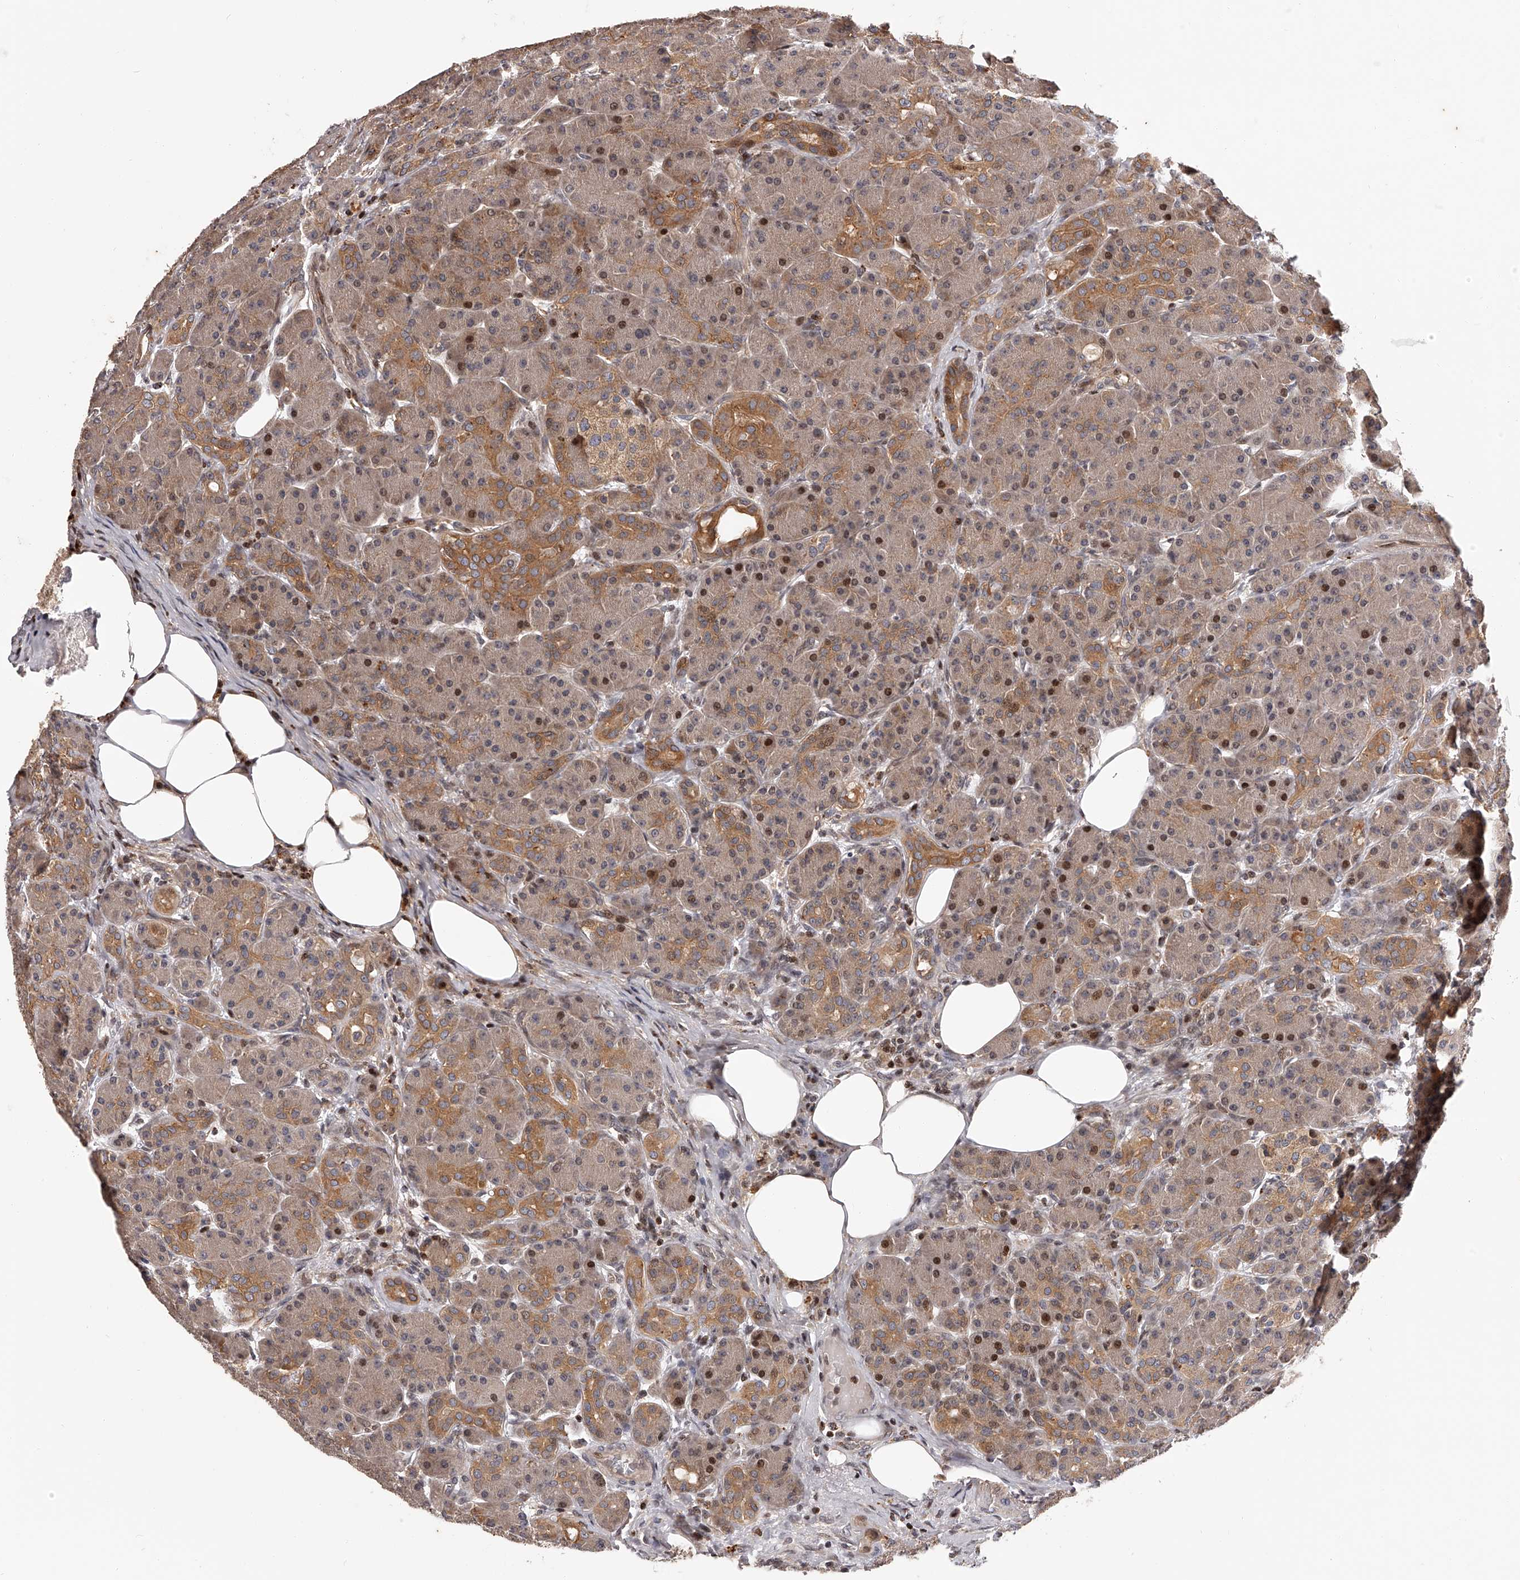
{"staining": {"intensity": "strong", "quantity": "25%-75%", "location": "cytoplasmic/membranous,nuclear"}, "tissue": "pancreas", "cell_type": "Exocrine glandular cells", "image_type": "normal", "snomed": [{"axis": "morphology", "description": "Normal tissue, NOS"}, {"axis": "topography", "description": "Pancreas"}], "caption": "Strong cytoplasmic/membranous,nuclear expression for a protein is seen in approximately 25%-75% of exocrine glandular cells of normal pancreas using IHC.", "gene": "PFDN2", "patient": {"sex": "male", "age": 63}}